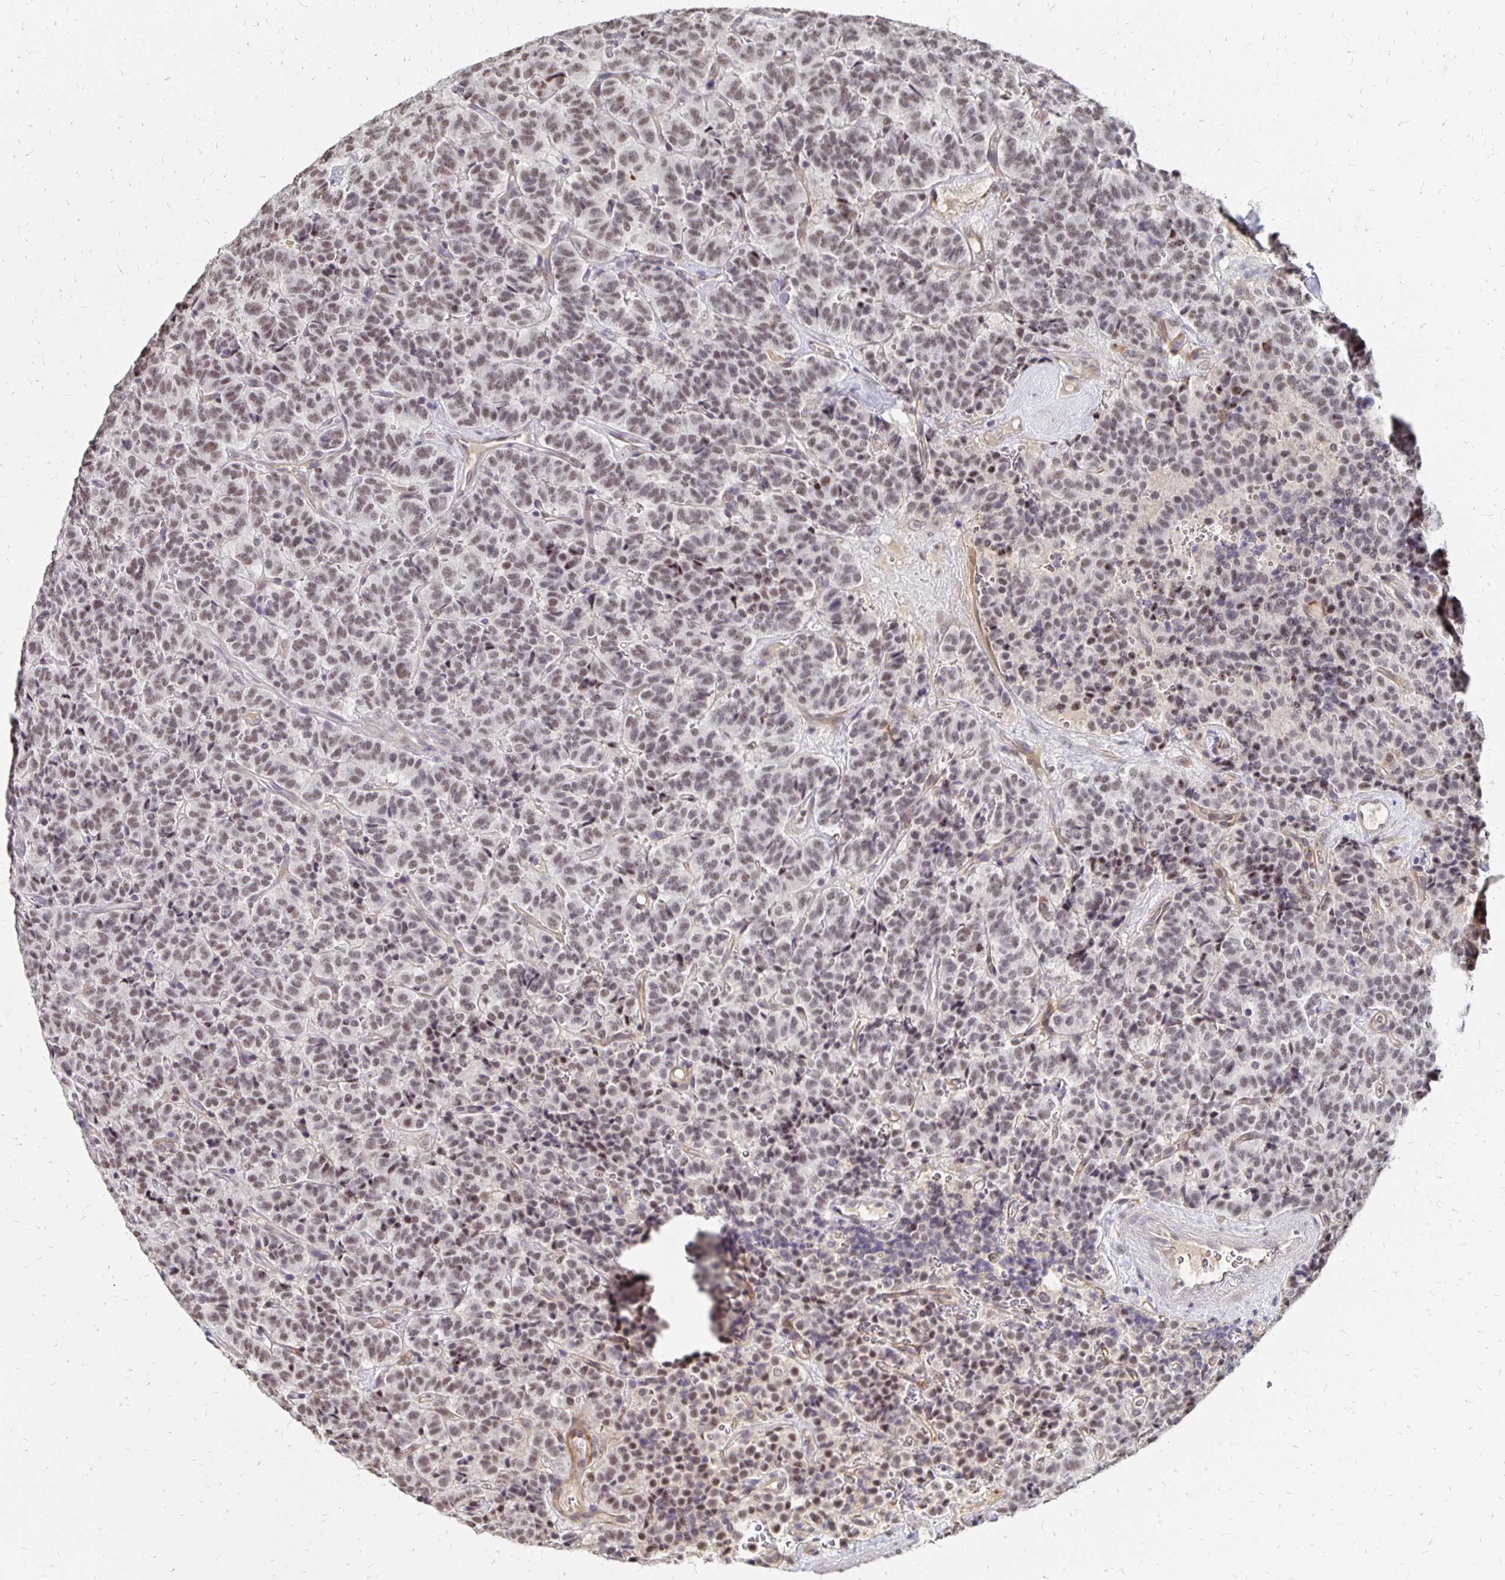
{"staining": {"intensity": "weak", "quantity": ">75%", "location": "nuclear"}, "tissue": "carcinoid", "cell_type": "Tumor cells", "image_type": "cancer", "snomed": [{"axis": "morphology", "description": "Carcinoid, malignant, NOS"}, {"axis": "topography", "description": "Pancreas"}], "caption": "Immunohistochemical staining of carcinoid (malignant) reveals weak nuclear protein expression in approximately >75% of tumor cells.", "gene": "CLASRP", "patient": {"sex": "male", "age": 36}}